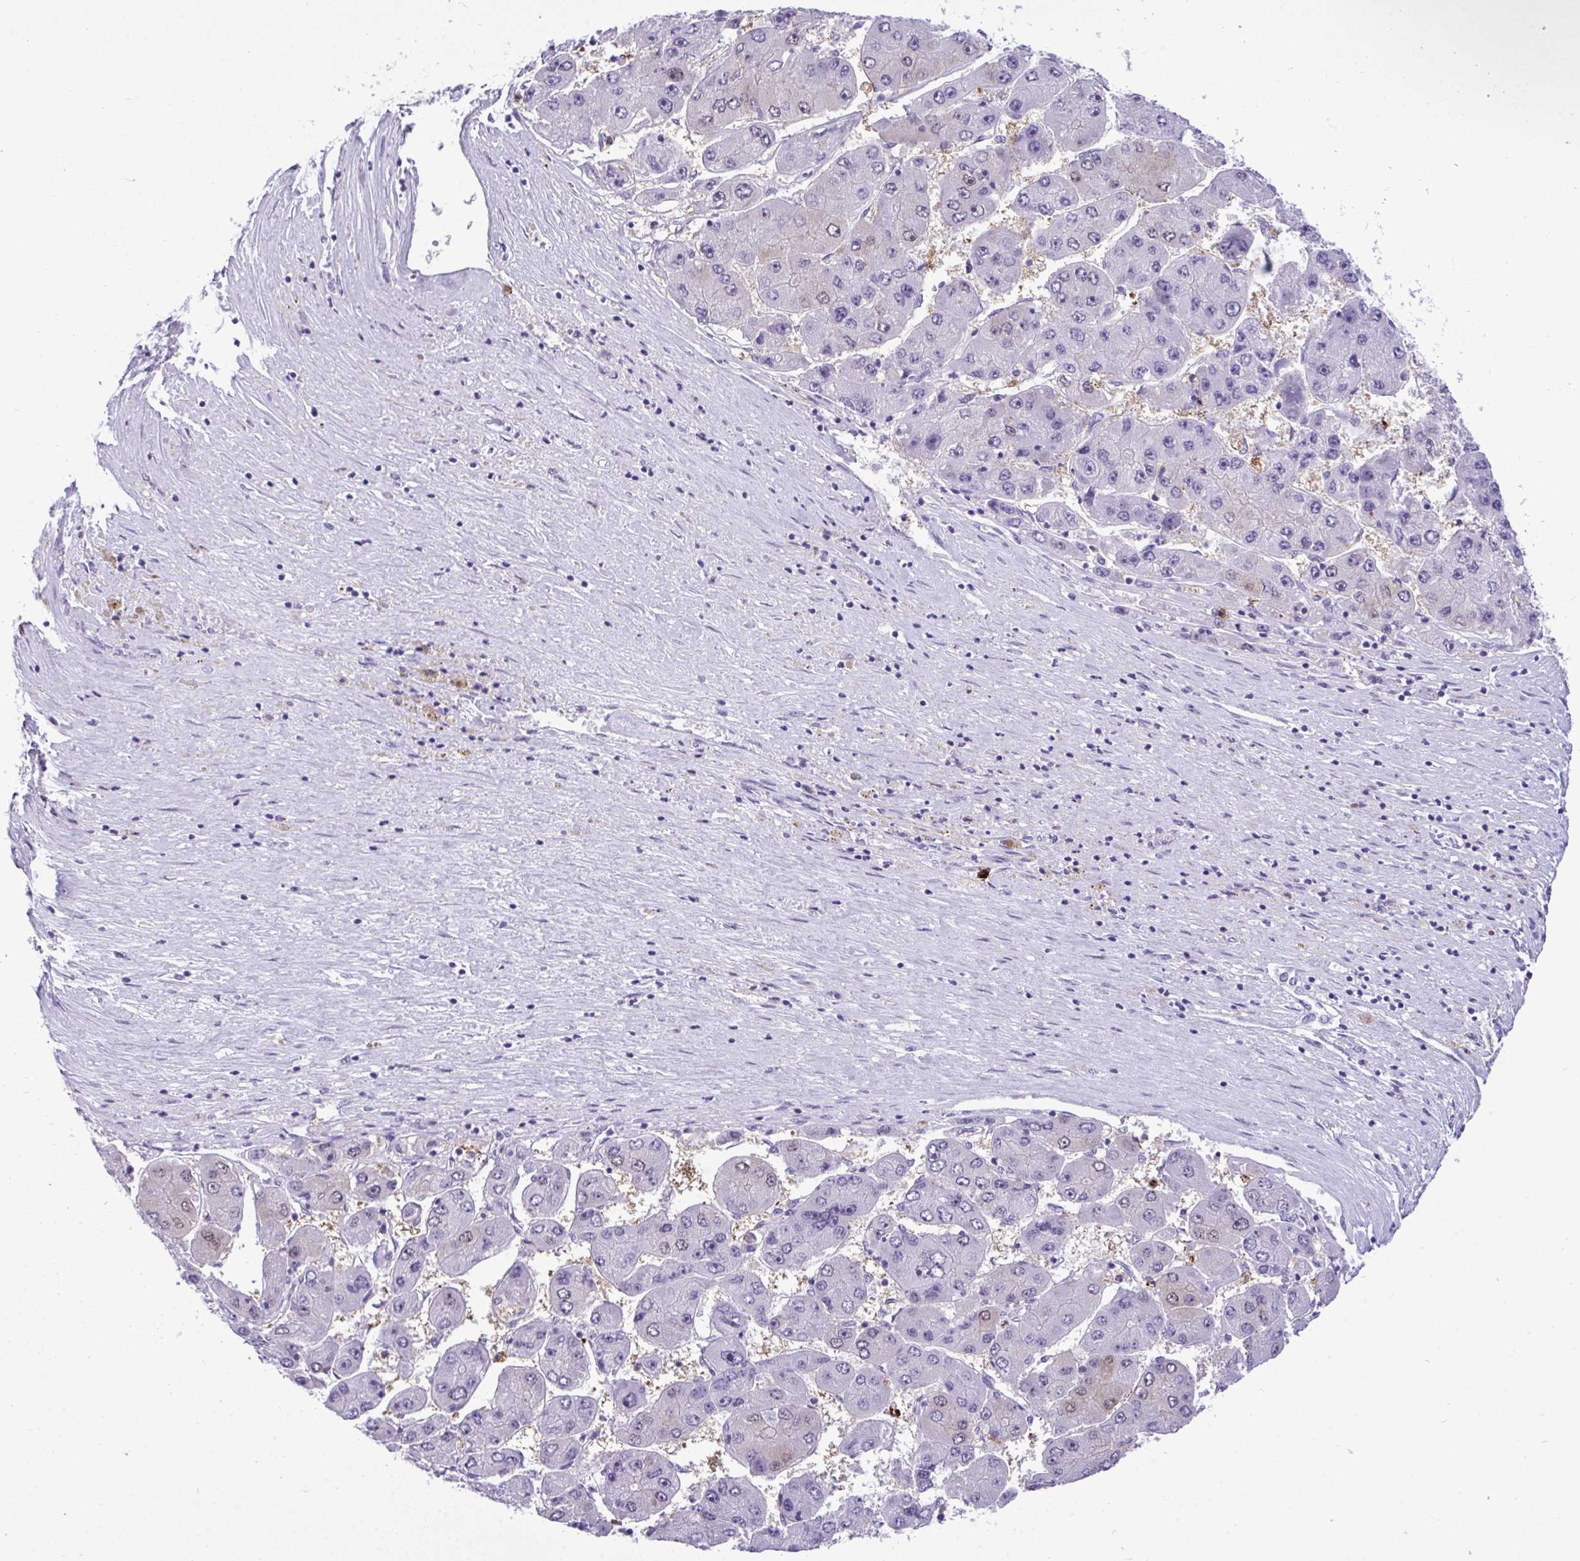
{"staining": {"intensity": "negative", "quantity": "none", "location": "none"}, "tissue": "liver cancer", "cell_type": "Tumor cells", "image_type": "cancer", "snomed": [{"axis": "morphology", "description": "Carcinoma, Hepatocellular, NOS"}, {"axis": "topography", "description": "Liver"}], "caption": "This is a photomicrograph of IHC staining of liver cancer, which shows no expression in tumor cells.", "gene": "ARHGAP42", "patient": {"sex": "female", "age": 61}}